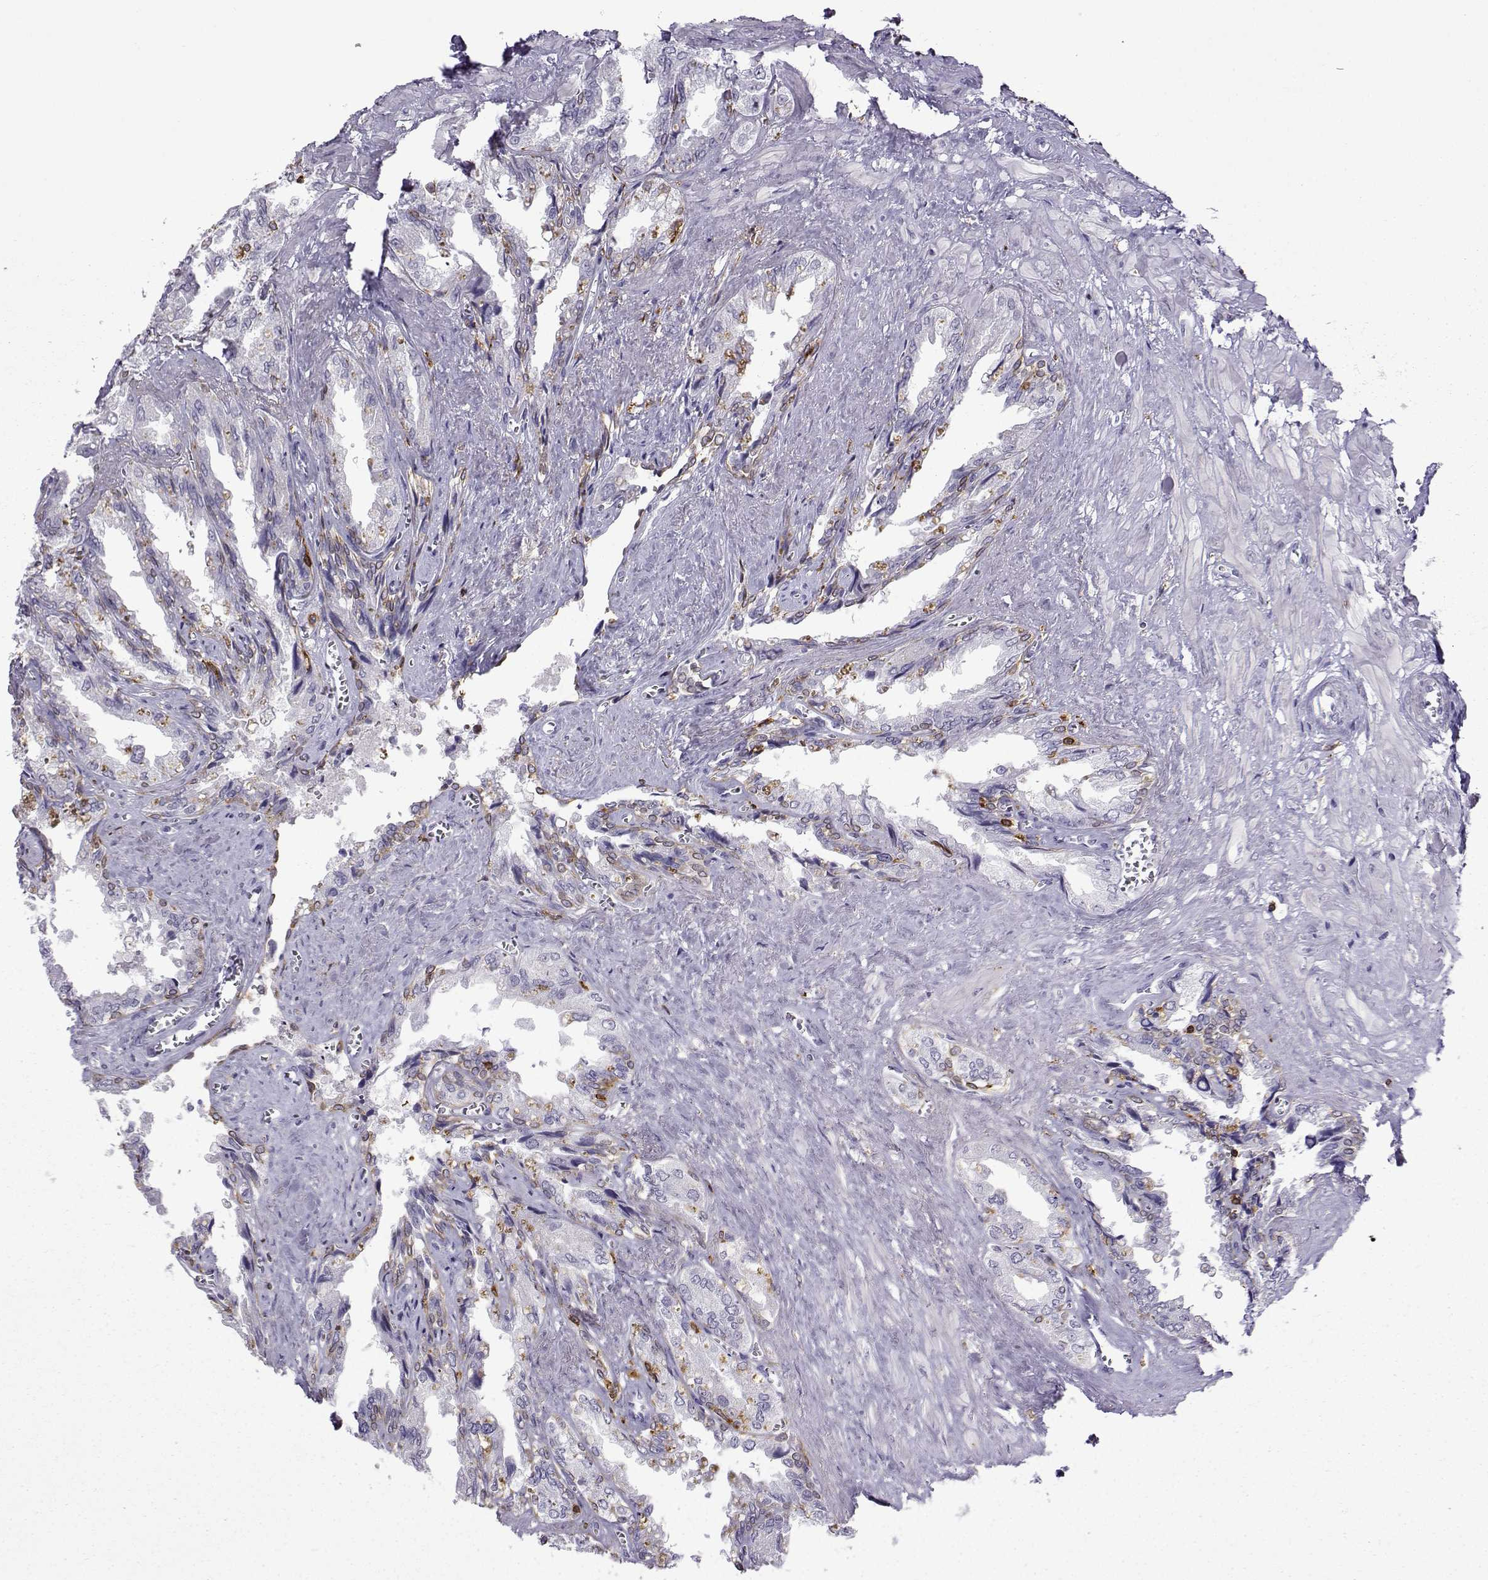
{"staining": {"intensity": "negative", "quantity": "none", "location": "none"}, "tissue": "seminal vesicle", "cell_type": "Glandular cells", "image_type": "normal", "snomed": [{"axis": "morphology", "description": "Normal tissue, NOS"}, {"axis": "topography", "description": "Seminal veicle"}], "caption": "Human seminal vesicle stained for a protein using immunohistochemistry (IHC) displays no staining in glandular cells.", "gene": "DOCK10", "patient": {"sex": "male", "age": 67}}